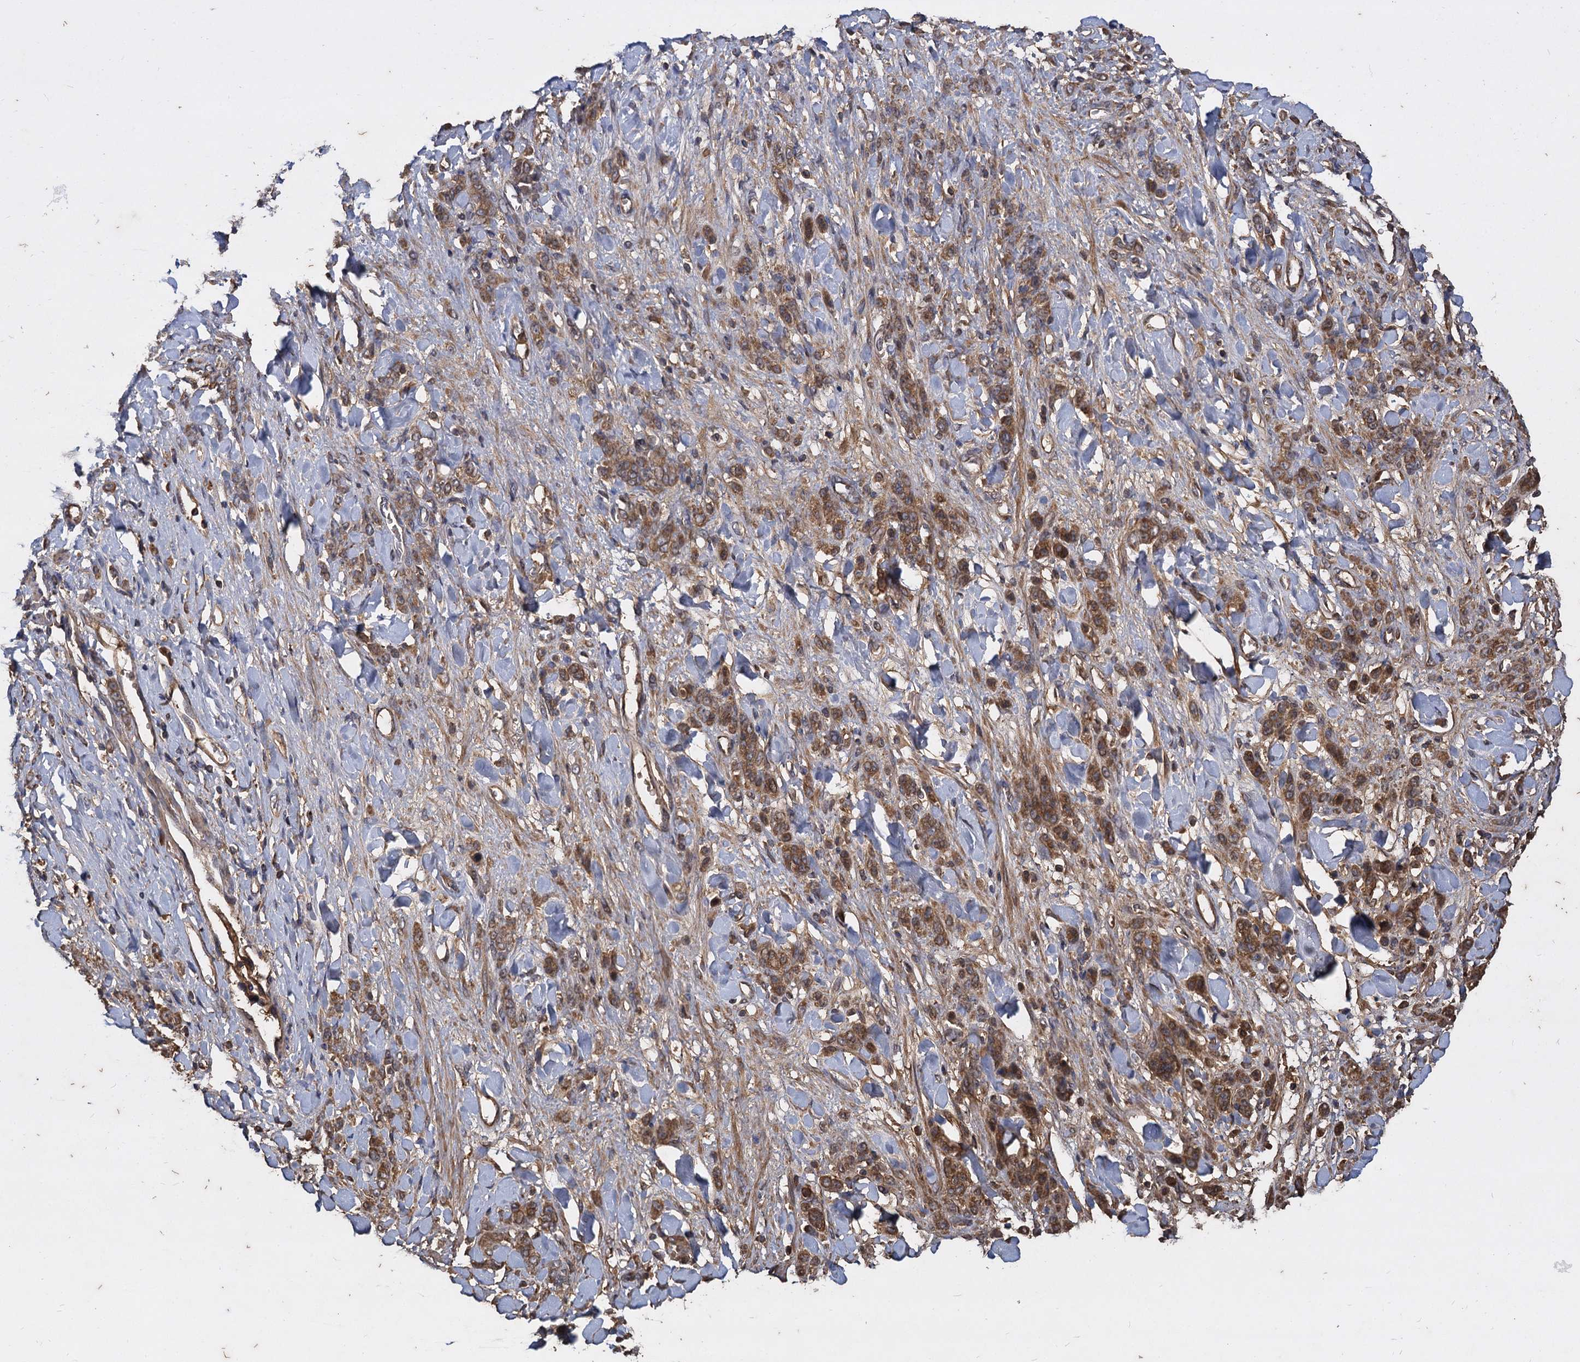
{"staining": {"intensity": "moderate", "quantity": ">75%", "location": "cytoplasmic/membranous"}, "tissue": "stomach cancer", "cell_type": "Tumor cells", "image_type": "cancer", "snomed": [{"axis": "morphology", "description": "Normal tissue, NOS"}, {"axis": "morphology", "description": "Adenocarcinoma, NOS"}, {"axis": "topography", "description": "Stomach"}], "caption": "Stomach adenocarcinoma was stained to show a protein in brown. There is medium levels of moderate cytoplasmic/membranous positivity in approximately >75% of tumor cells.", "gene": "GCLC", "patient": {"sex": "male", "age": 82}}